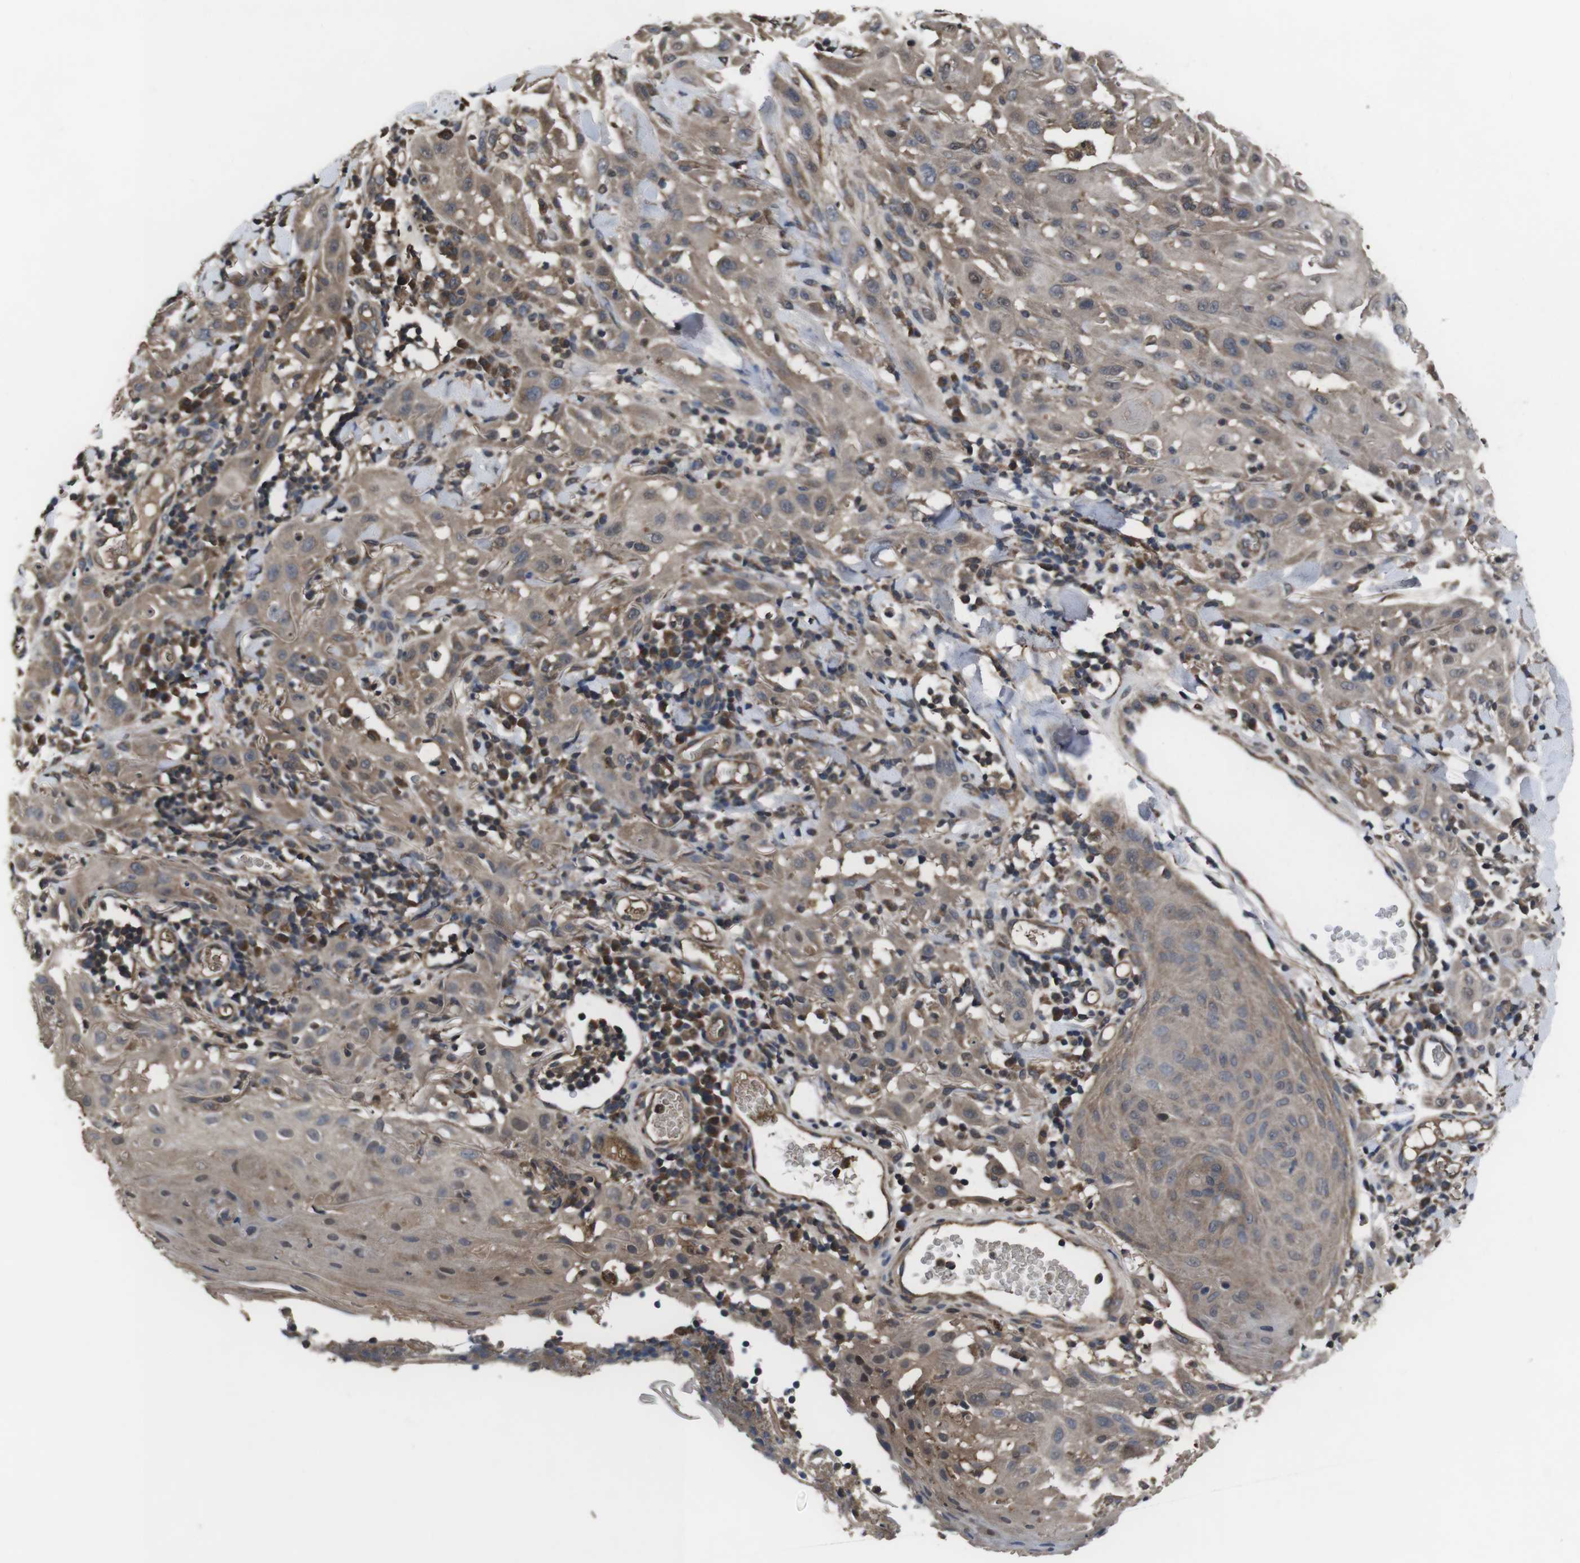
{"staining": {"intensity": "weak", "quantity": ">75%", "location": "cytoplasmic/membranous"}, "tissue": "skin cancer", "cell_type": "Tumor cells", "image_type": "cancer", "snomed": [{"axis": "morphology", "description": "Squamous cell carcinoma, NOS"}, {"axis": "topography", "description": "Skin"}], "caption": "An IHC micrograph of tumor tissue is shown. Protein staining in brown labels weak cytoplasmic/membranous positivity in squamous cell carcinoma (skin) within tumor cells.", "gene": "CXCL11", "patient": {"sex": "male", "age": 24}}